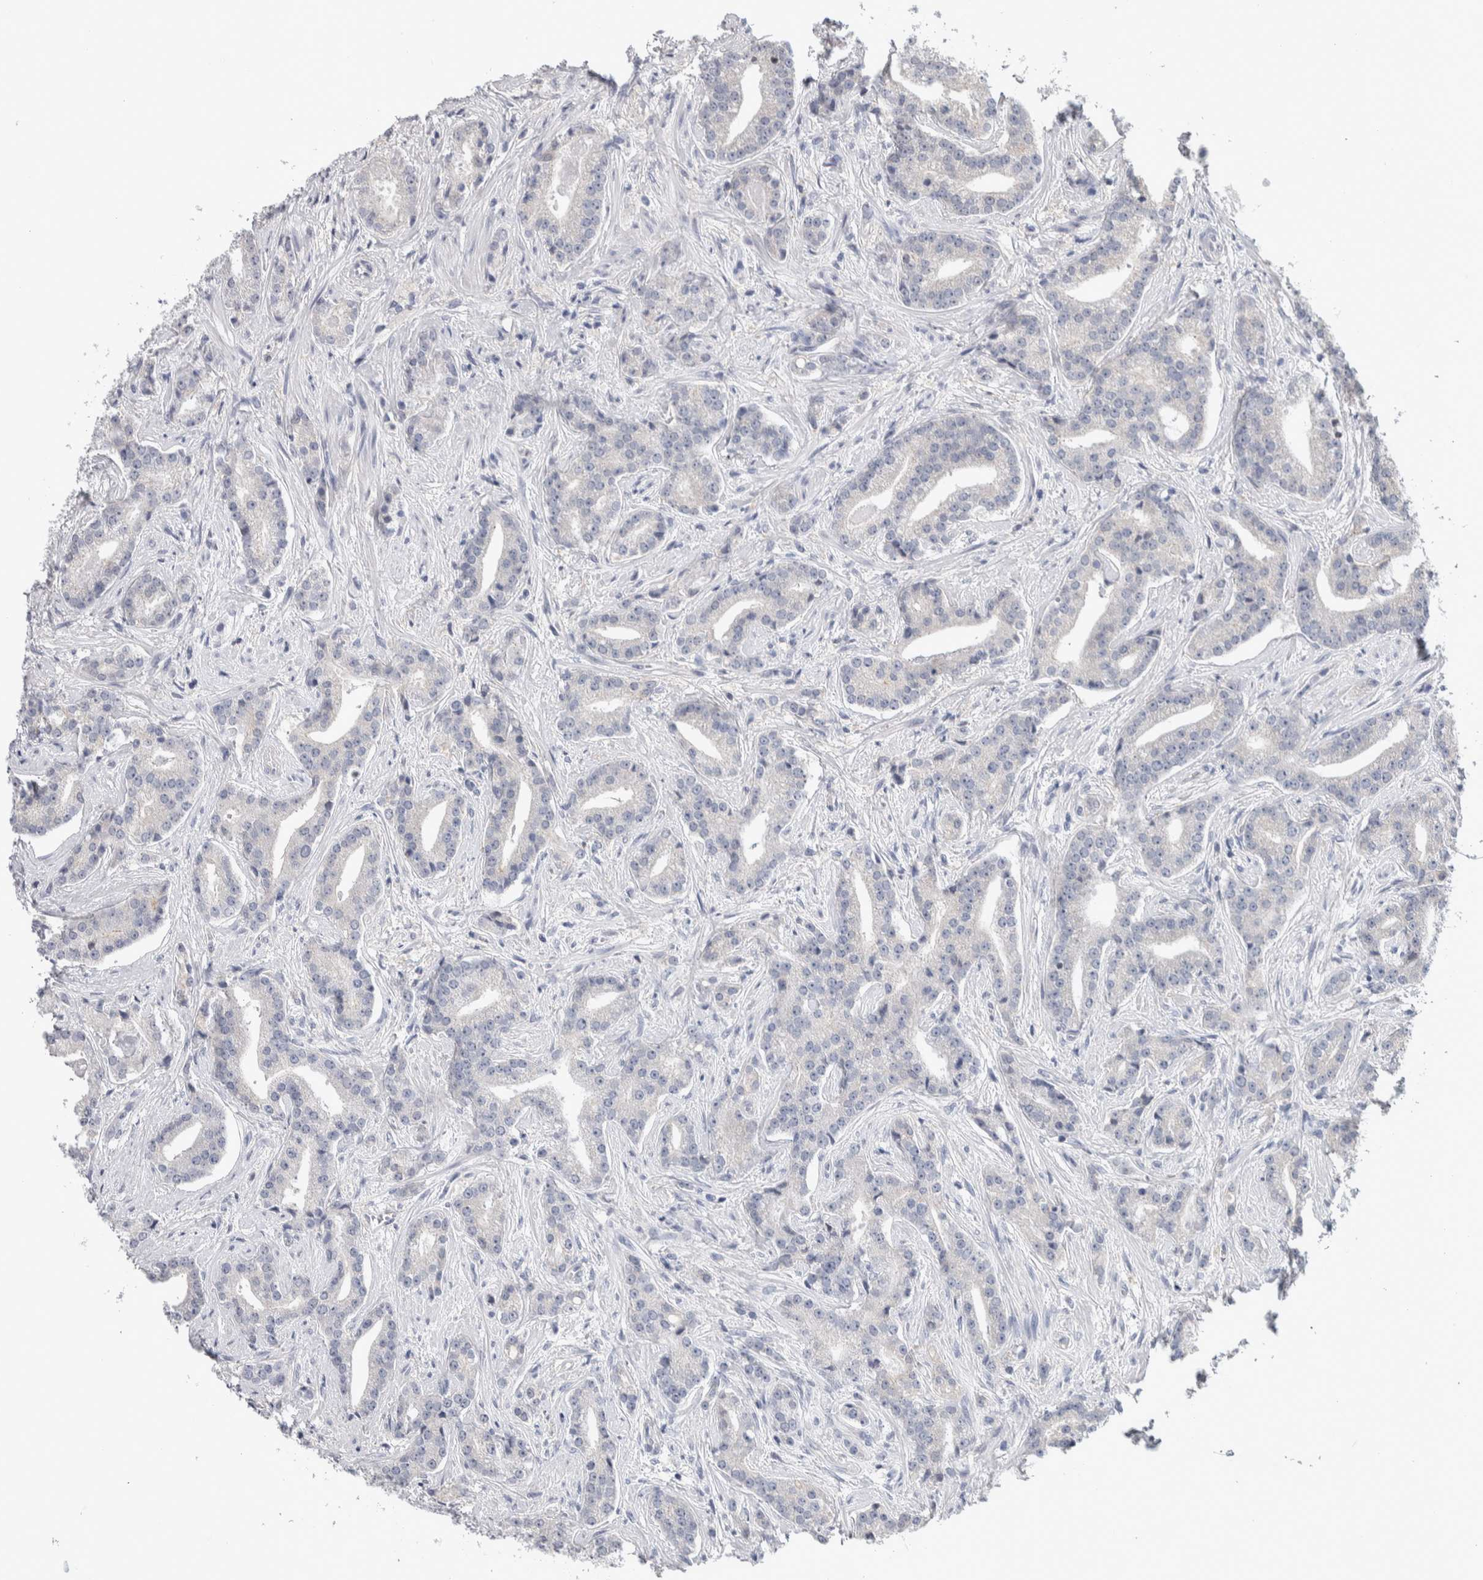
{"staining": {"intensity": "negative", "quantity": "none", "location": "none"}, "tissue": "prostate cancer", "cell_type": "Tumor cells", "image_type": "cancer", "snomed": [{"axis": "morphology", "description": "Adenocarcinoma, Low grade"}, {"axis": "topography", "description": "Prostate"}], "caption": "The immunohistochemistry photomicrograph has no significant positivity in tumor cells of prostate cancer (low-grade adenocarcinoma) tissue. (Stains: DAB (3,3'-diaminobenzidine) immunohistochemistry (IHC) with hematoxylin counter stain, Microscopy: brightfield microscopy at high magnification).", "gene": "TAX1BP1", "patient": {"sex": "male", "age": 67}}